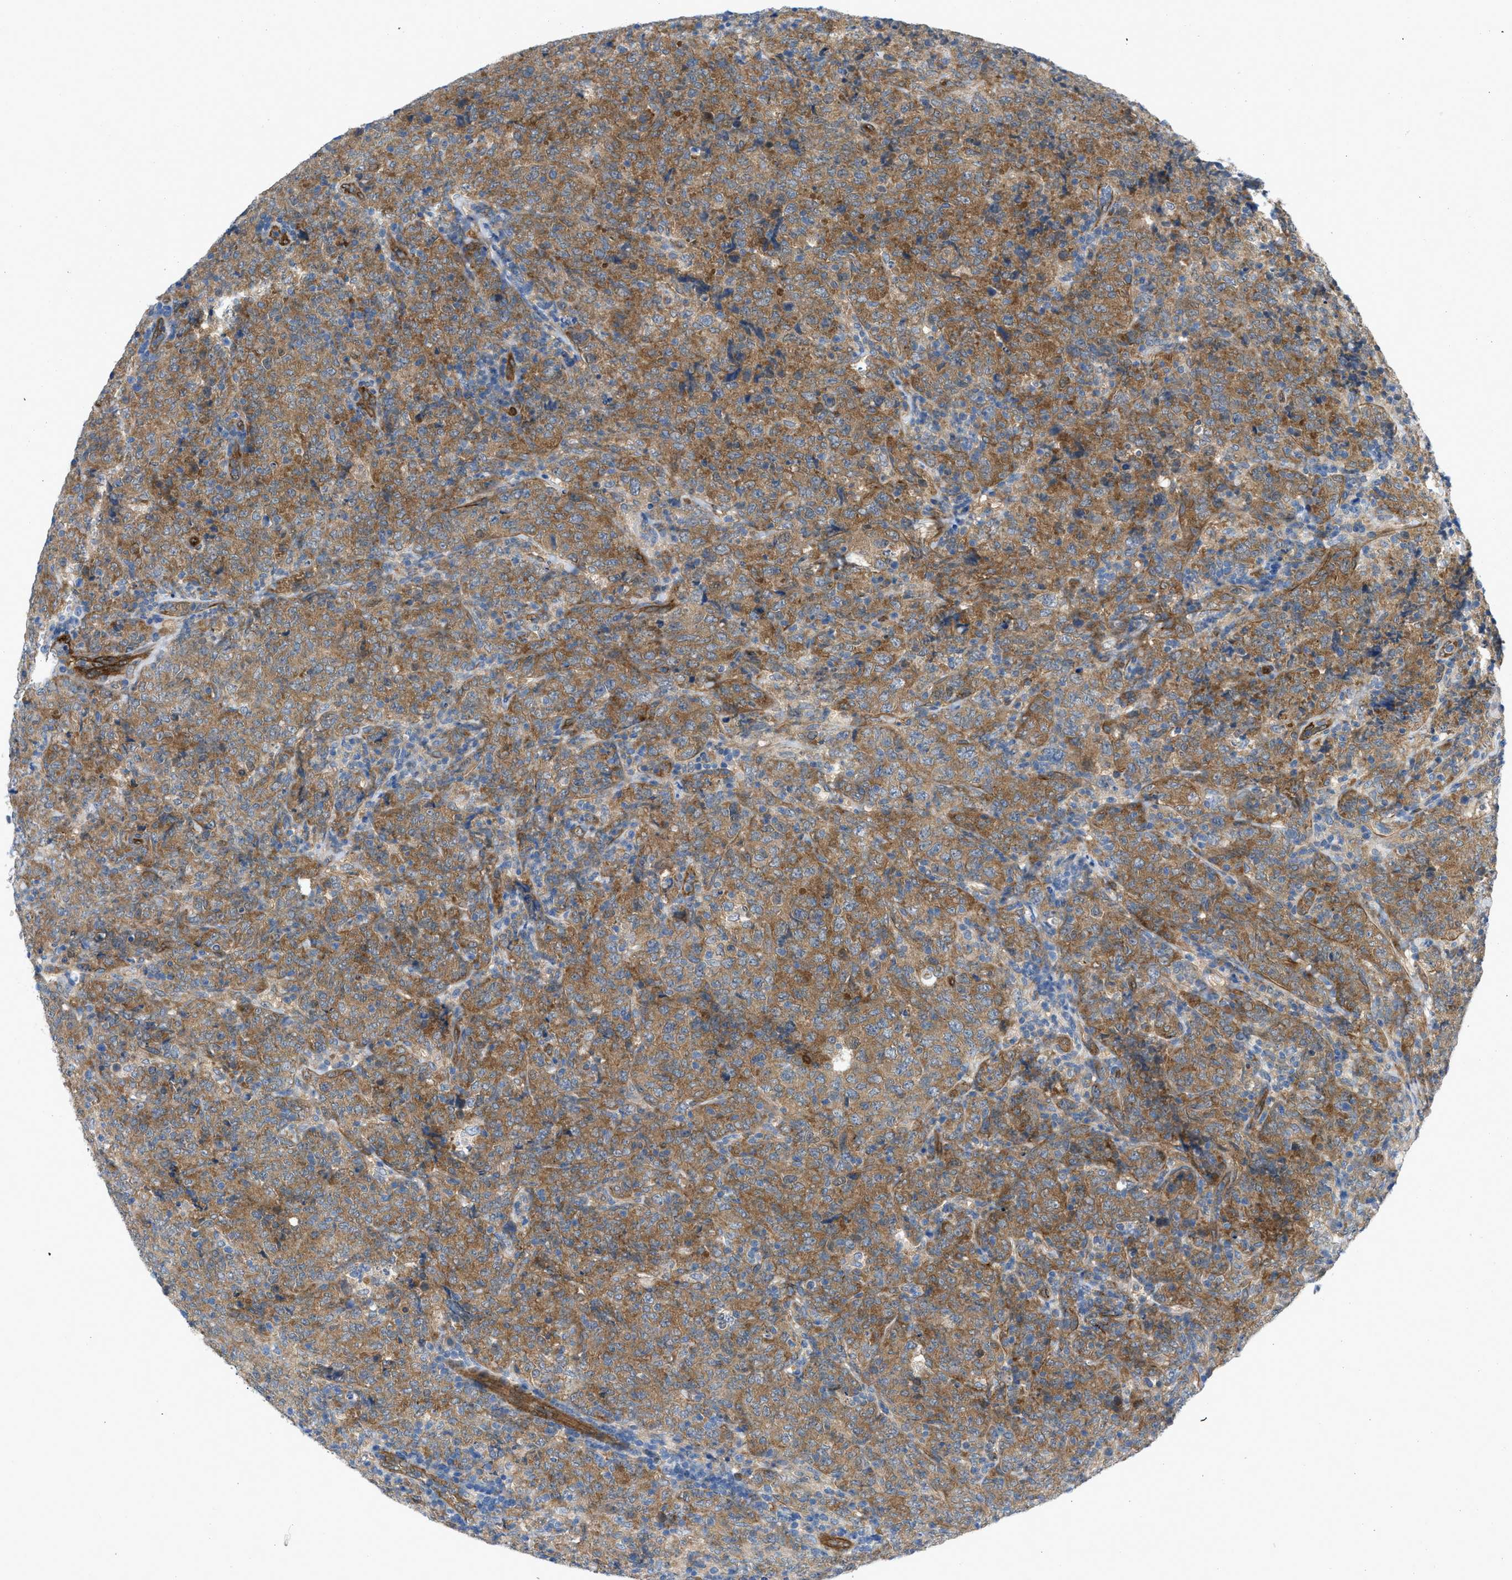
{"staining": {"intensity": "moderate", "quantity": ">75%", "location": "cytoplasmic/membranous"}, "tissue": "lymphoma", "cell_type": "Tumor cells", "image_type": "cancer", "snomed": [{"axis": "morphology", "description": "Malignant lymphoma, non-Hodgkin's type, High grade"}, {"axis": "topography", "description": "Tonsil"}], "caption": "DAB immunohistochemical staining of human lymphoma exhibits moderate cytoplasmic/membranous protein expression in about >75% of tumor cells. Immunohistochemistry (ihc) stains the protein of interest in brown and the nuclei are stained blue.", "gene": "PDLIM5", "patient": {"sex": "female", "age": 36}}